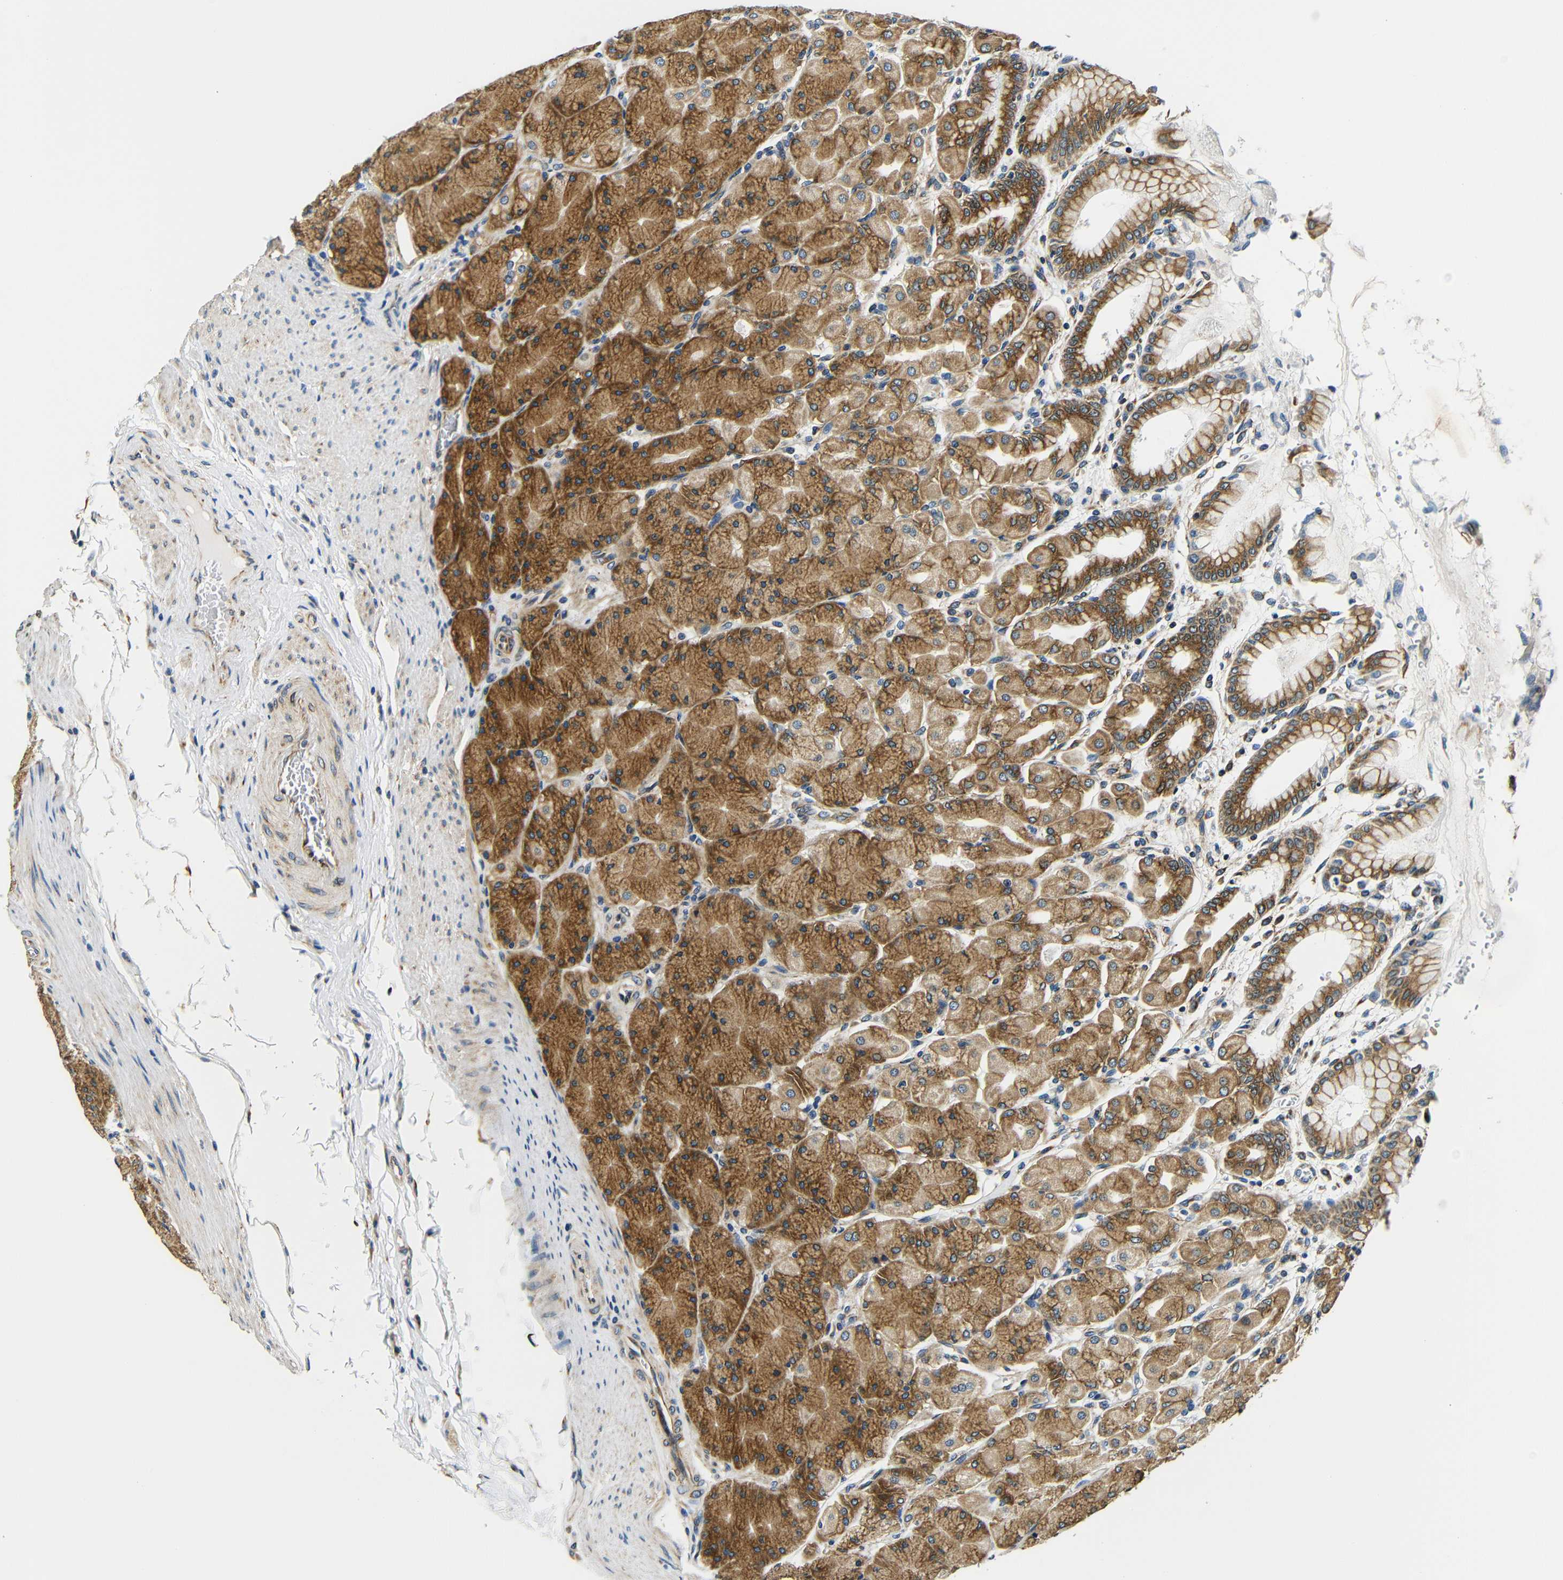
{"staining": {"intensity": "strong", "quantity": ">75%", "location": "cytoplasmic/membranous"}, "tissue": "stomach", "cell_type": "Glandular cells", "image_type": "normal", "snomed": [{"axis": "morphology", "description": "Normal tissue, NOS"}, {"axis": "topography", "description": "Stomach, upper"}], "caption": "Glandular cells reveal strong cytoplasmic/membranous positivity in approximately >75% of cells in normal stomach. (DAB IHC with brightfield microscopy, high magnification).", "gene": "VAPB", "patient": {"sex": "female", "age": 56}}